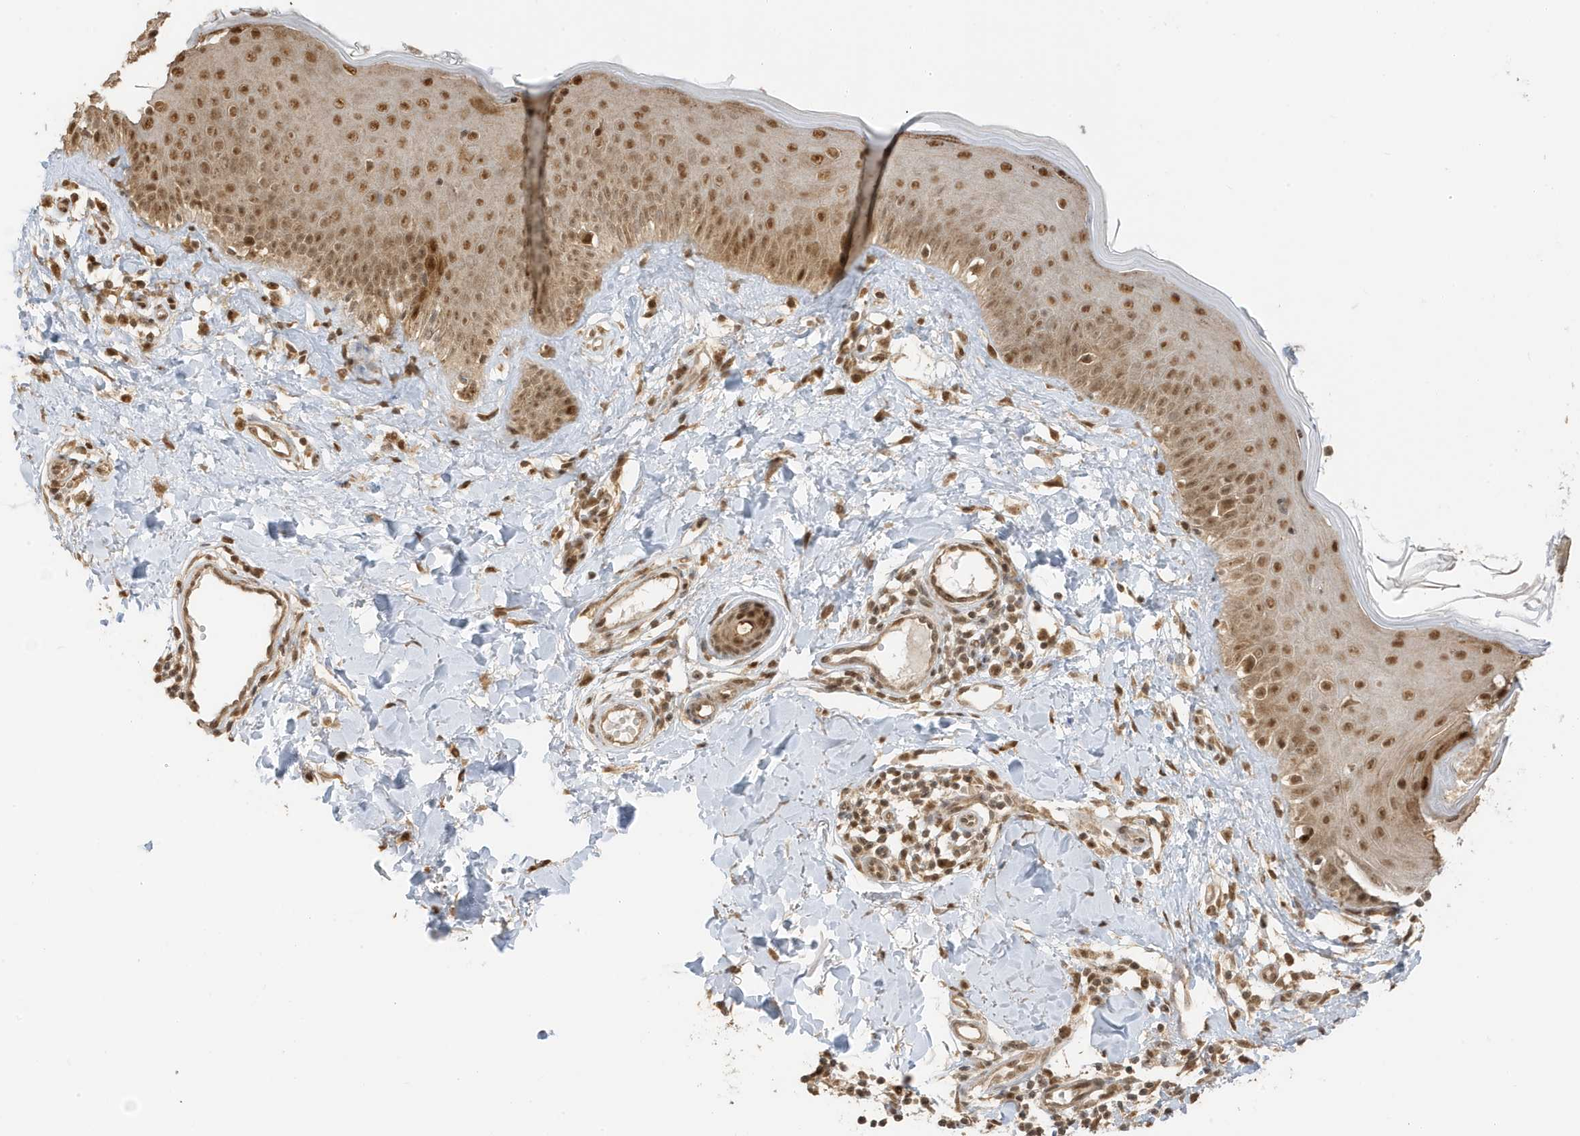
{"staining": {"intensity": "moderate", "quantity": ">75%", "location": "cytoplasmic/membranous,nuclear"}, "tissue": "skin", "cell_type": "Fibroblasts", "image_type": "normal", "snomed": [{"axis": "morphology", "description": "Normal tissue, NOS"}, {"axis": "topography", "description": "Skin"}], "caption": "Immunohistochemistry (IHC) histopathology image of unremarkable skin: human skin stained using immunohistochemistry (IHC) displays medium levels of moderate protein expression localized specifically in the cytoplasmic/membranous,nuclear of fibroblasts, appearing as a cytoplasmic/membranous,nuclear brown color.", "gene": "ZBTB41", "patient": {"sex": "male", "age": 52}}